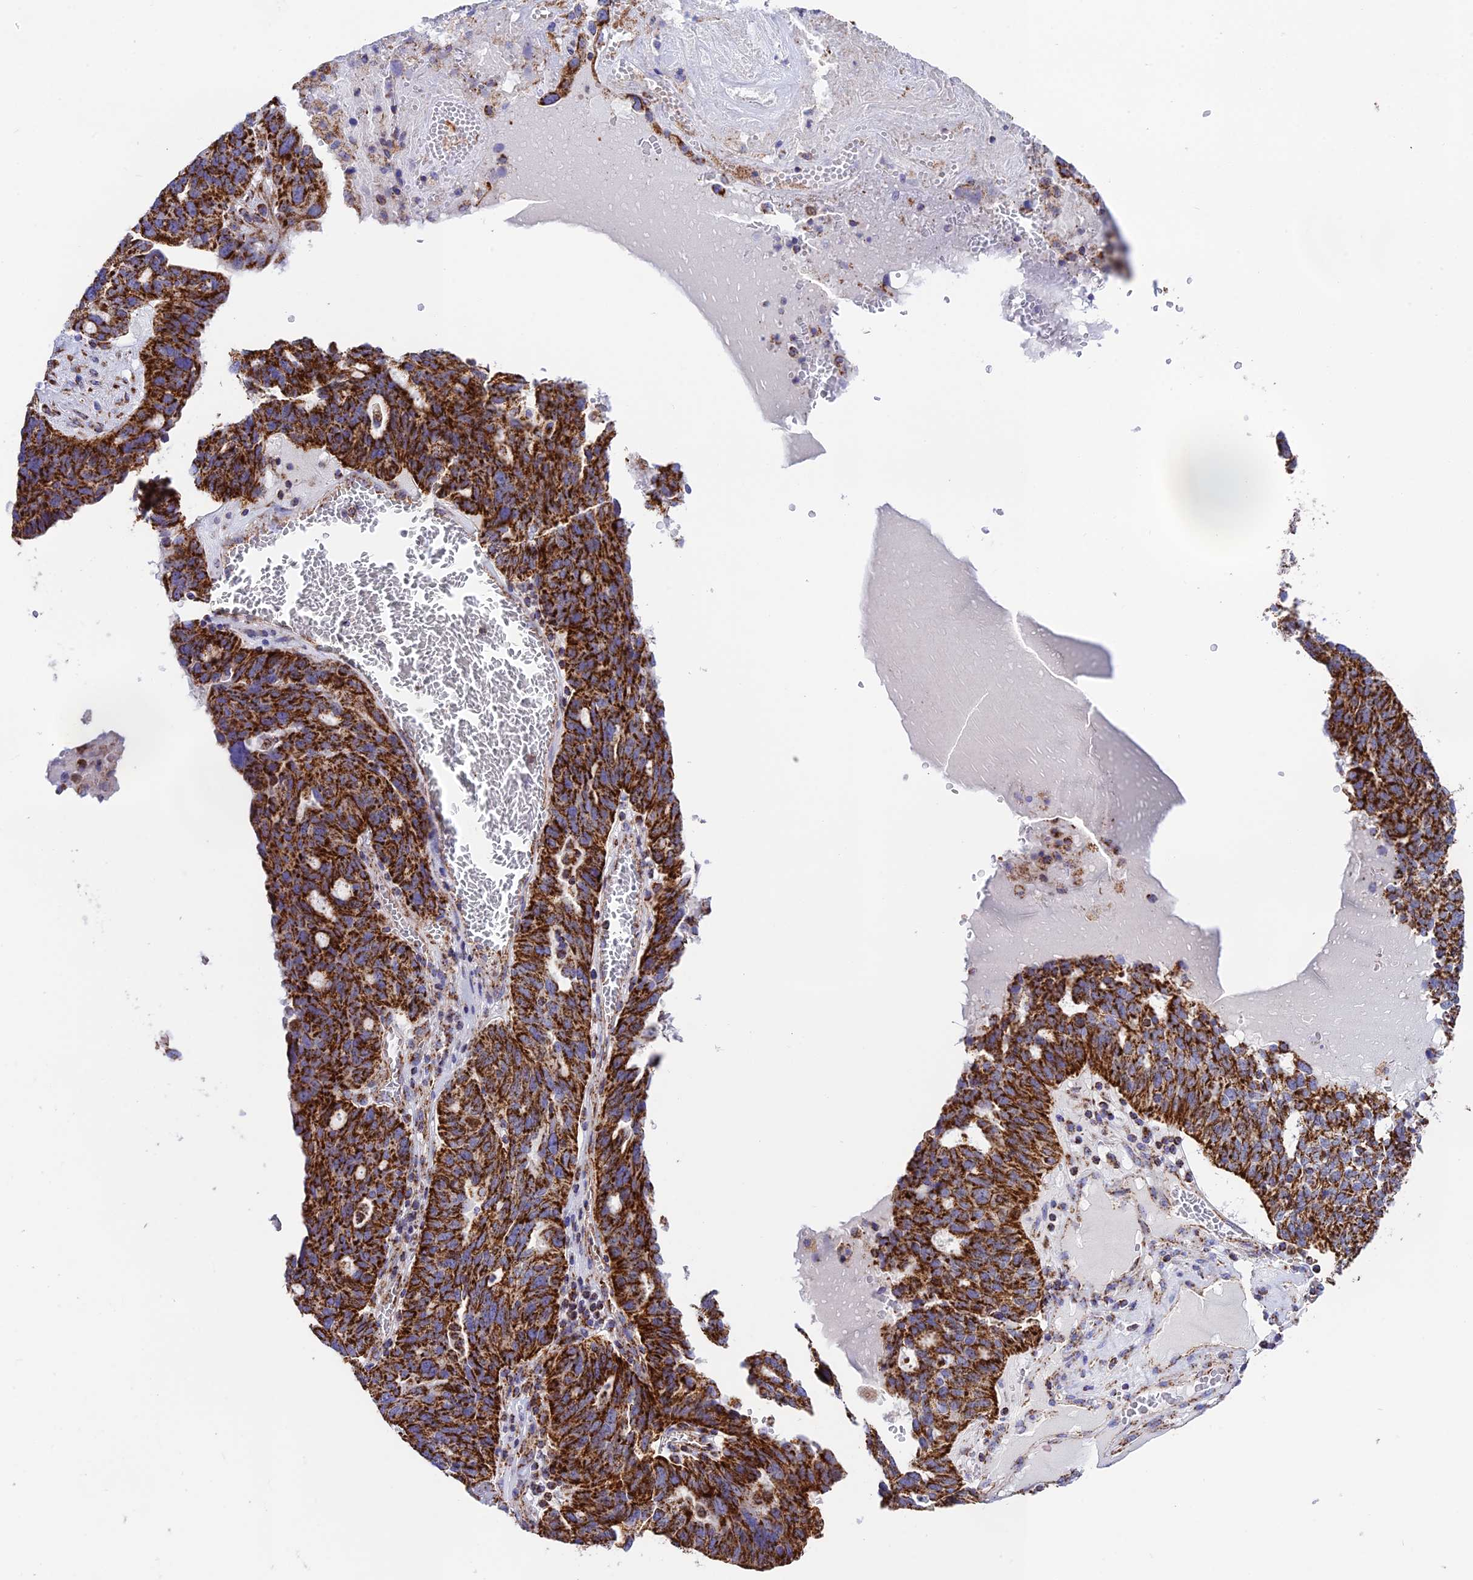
{"staining": {"intensity": "strong", "quantity": ">75%", "location": "cytoplasmic/membranous"}, "tissue": "ovarian cancer", "cell_type": "Tumor cells", "image_type": "cancer", "snomed": [{"axis": "morphology", "description": "Cystadenocarcinoma, serous, NOS"}, {"axis": "topography", "description": "Ovary"}], "caption": "This is an image of immunohistochemistry (IHC) staining of ovarian serous cystadenocarcinoma, which shows strong expression in the cytoplasmic/membranous of tumor cells.", "gene": "CHCHD3", "patient": {"sex": "female", "age": 59}}